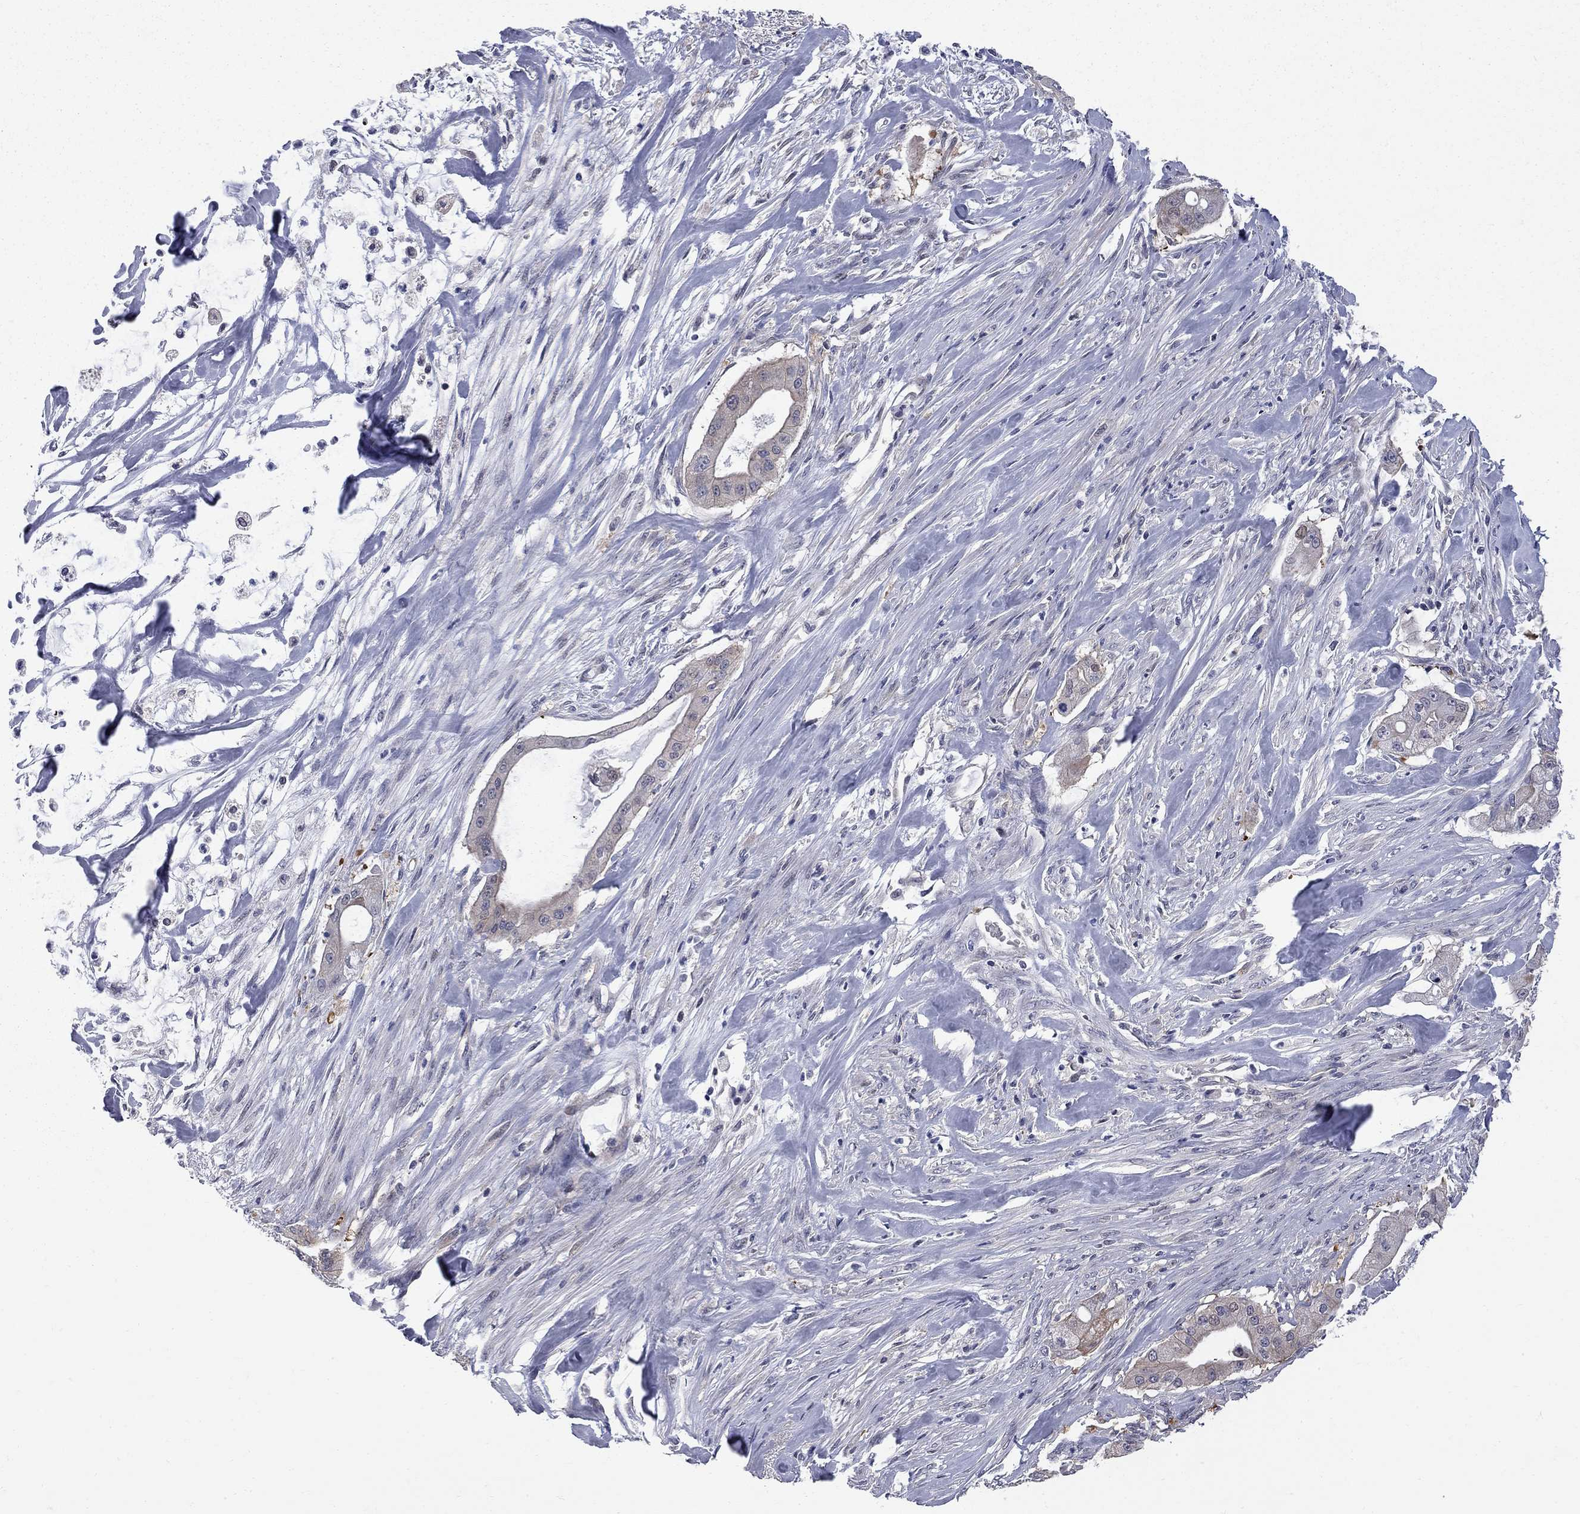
{"staining": {"intensity": "negative", "quantity": "none", "location": "none"}, "tissue": "pancreatic cancer", "cell_type": "Tumor cells", "image_type": "cancer", "snomed": [{"axis": "morphology", "description": "Normal tissue, NOS"}, {"axis": "morphology", "description": "Inflammation, NOS"}, {"axis": "morphology", "description": "Adenocarcinoma, NOS"}, {"axis": "topography", "description": "Pancreas"}], "caption": "A micrograph of pancreatic cancer stained for a protein exhibits no brown staining in tumor cells. (DAB (3,3'-diaminobenzidine) IHC visualized using brightfield microscopy, high magnification).", "gene": "GALNT8", "patient": {"sex": "male", "age": 57}}